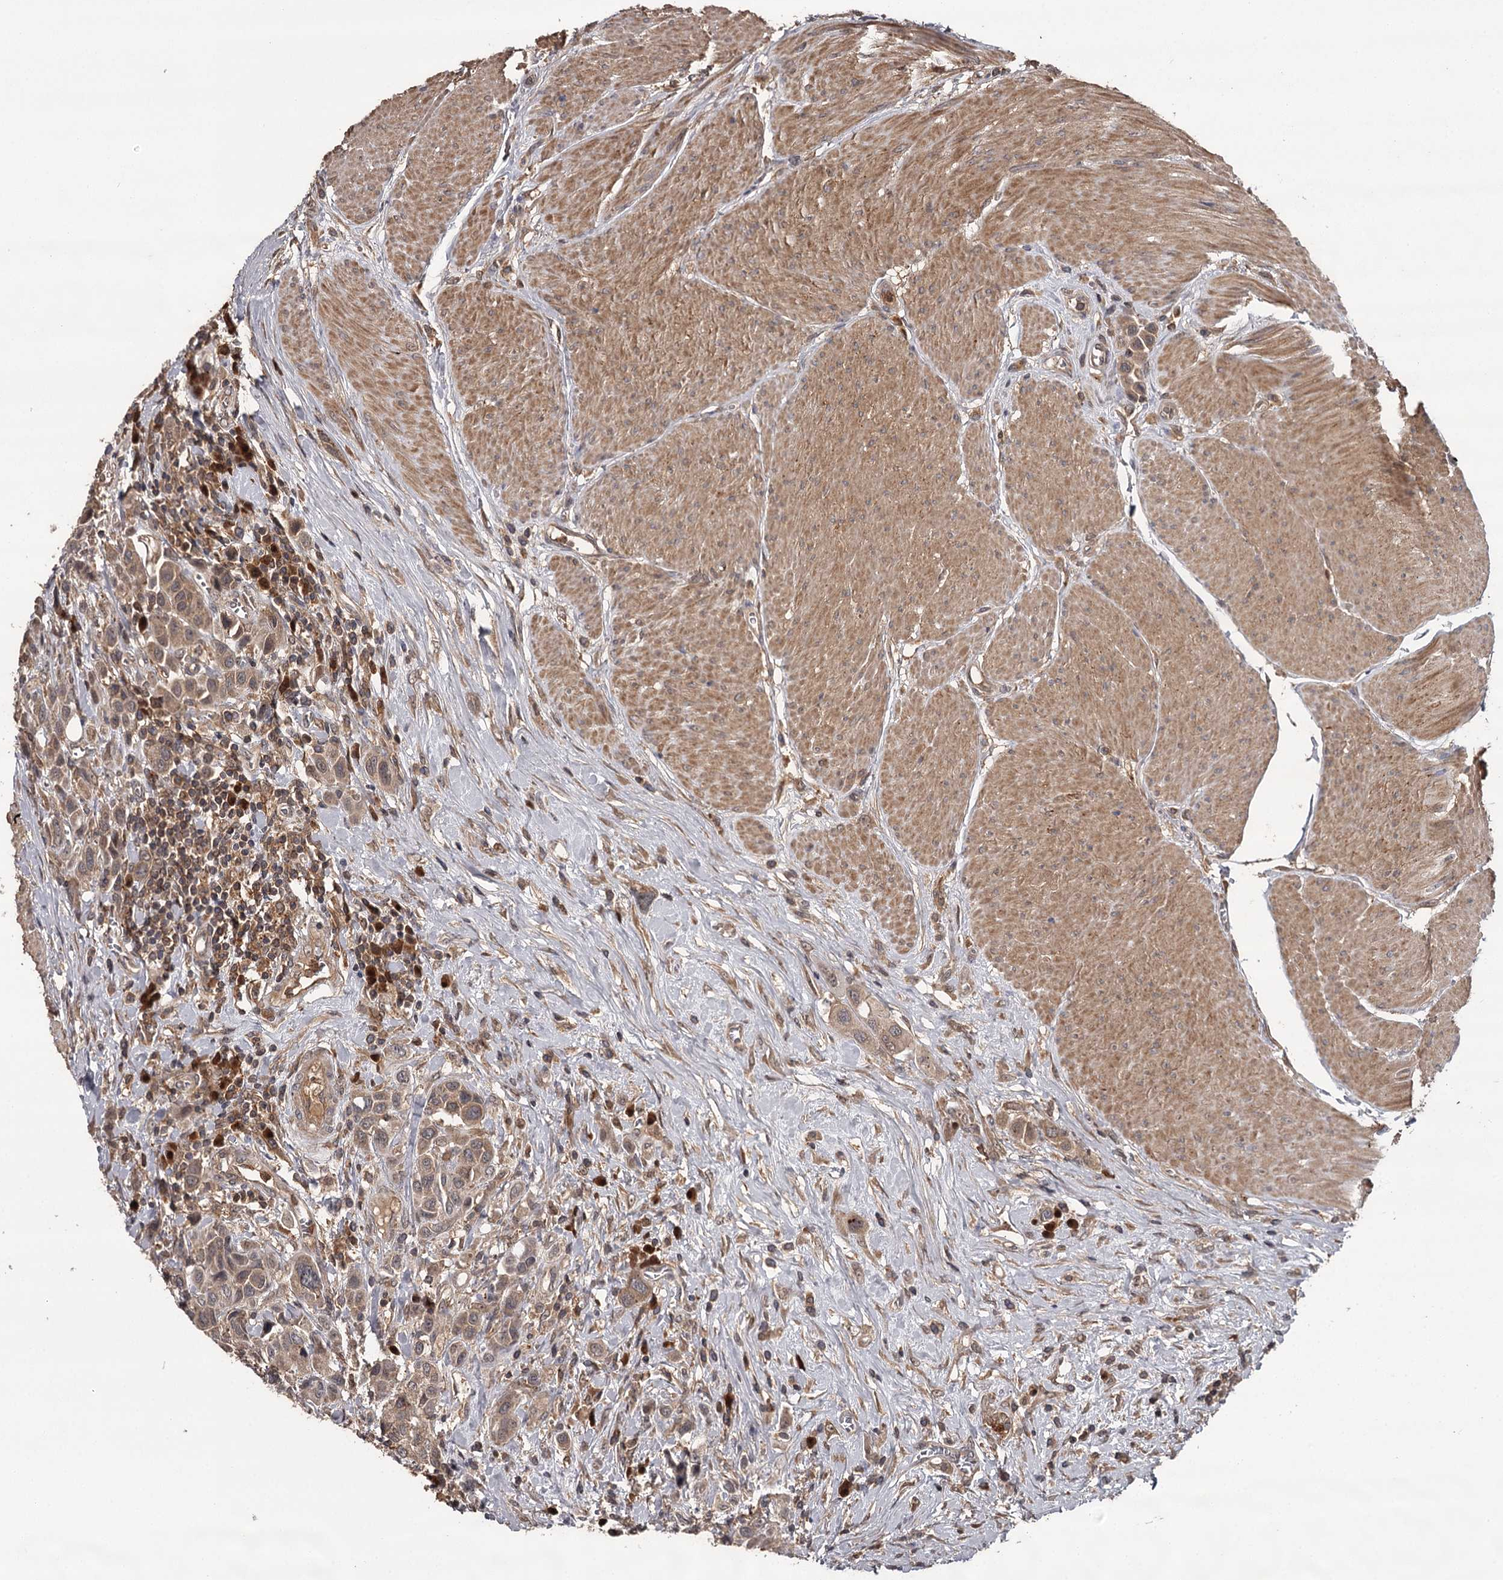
{"staining": {"intensity": "weak", "quantity": ">75%", "location": "cytoplasmic/membranous"}, "tissue": "urothelial cancer", "cell_type": "Tumor cells", "image_type": "cancer", "snomed": [{"axis": "morphology", "description": "Urothelial carcinoma, High grade"}, {"axis": "topography", "description": "Urinary bladder"}], "caption": "A photomicrograph of urothelial cancer stained for a protein reveals weak cytoplasmic/membranous brown staining in tumor cells.", "gene": "TTC12", "patient": {"sex": "male", "age": 50}}